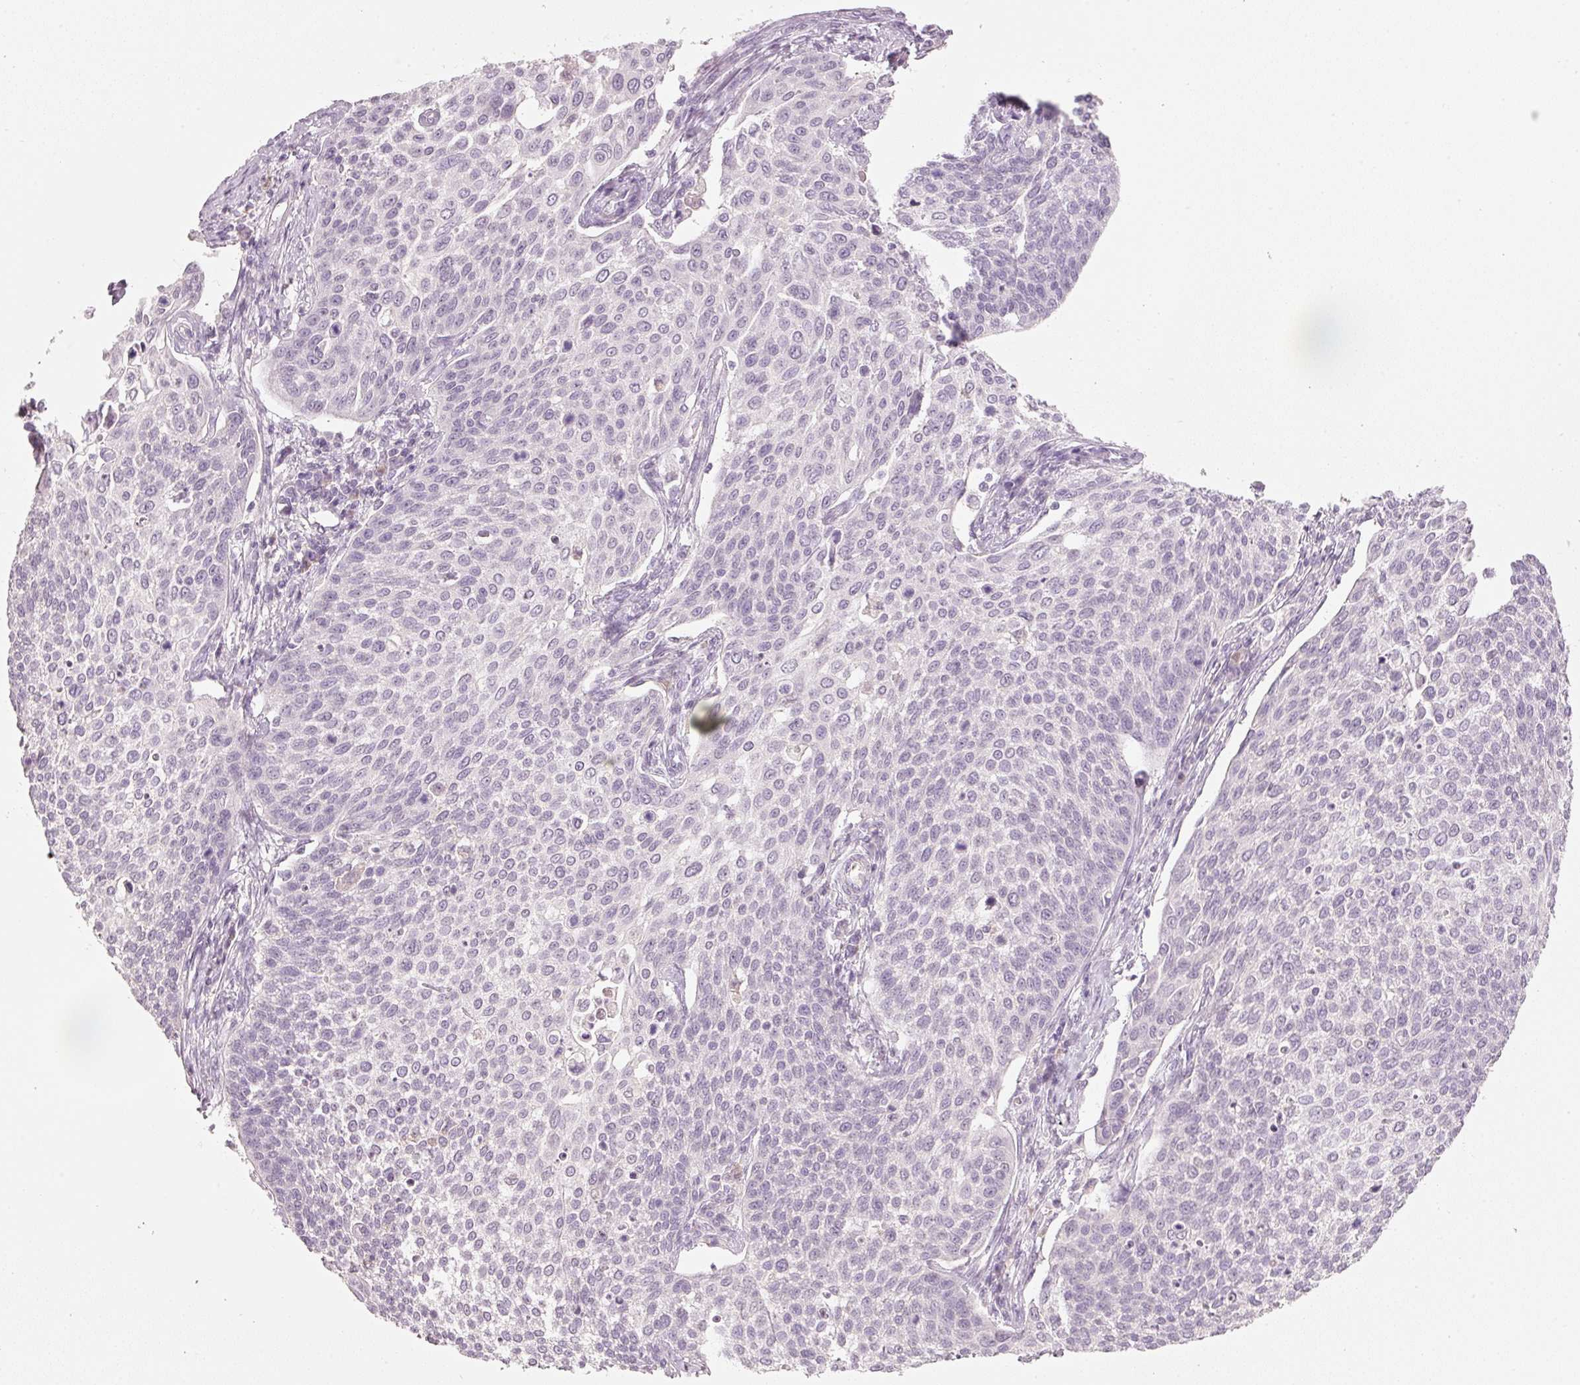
{"staining": {"intensity": "negative", "quantity": "none", "location": "none"}, "tissue": "cervical cancer", "cell_type": "Tumor cells", "image_type": "cancer", "snomed": [{"axis": "morphology", "description": "Squamous cell carcinoma, NOS"}, {"axis": "topography", "description": "Cervix"}], "caption": "Immunohistochemistry micrograph of neoplastic tissue: cervical squamous cell carcinoma stained with DAB (3,3'-diaminobenzidine) demonstrates no significant protein staining in tumor cells.", "gene": "STEAP1", "patient": {"sex": "female", "age": 34}}